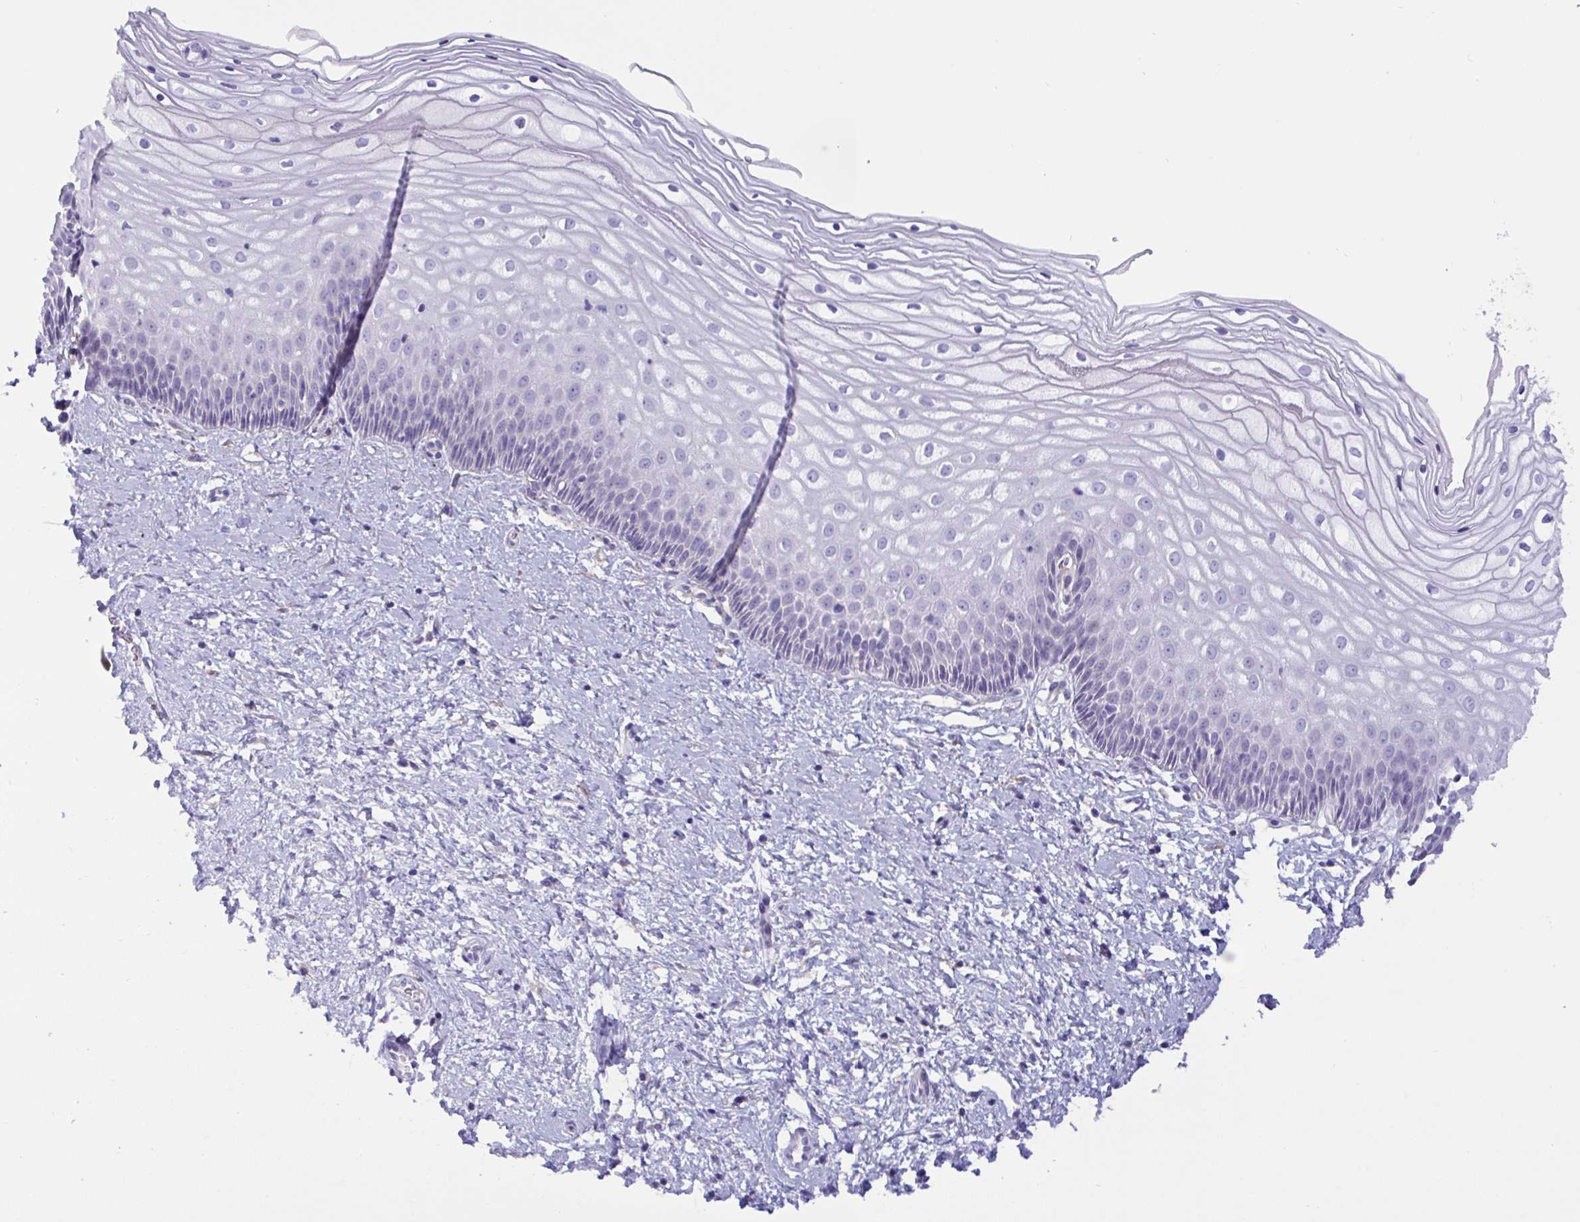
{"staining": {"intensity": "negative", "quantity": "none", "location": "none"}, "tissue": "cervix", "cell_type": "Glandular cells", "image_type": "normal", "snomed": [{"axis": "morphology", "description": "Normal tissue, NOS"}, {"axis": "topography", "description": "Cervix"}], "caption": "A high-resolution micrograph shows immunohistochemistry staining of unremarkable cervix, which shows no significant staining in glandular cells.", "gene": "SREBF1", "patient": {"sex": "female", "age": 36}}